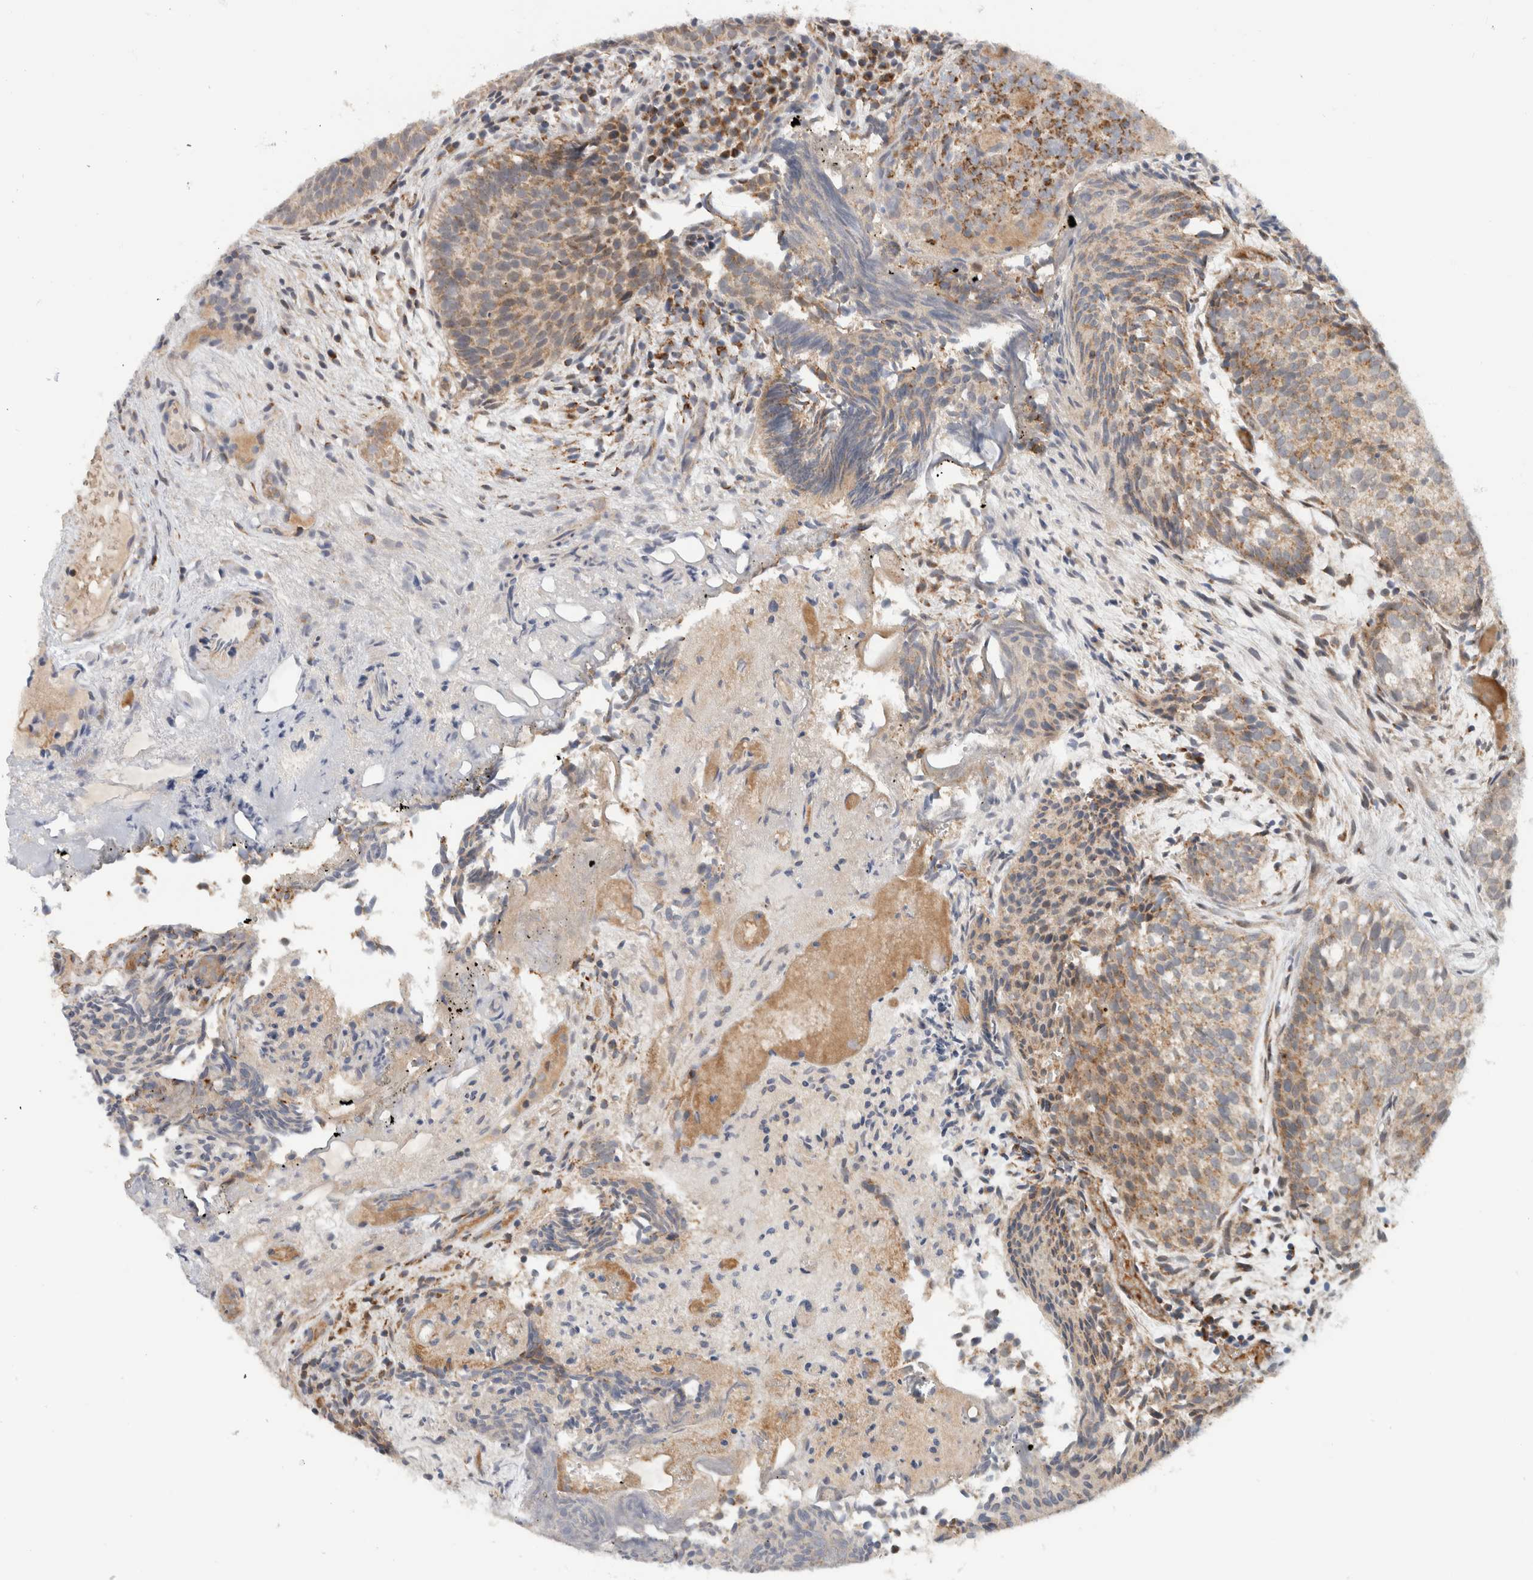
{"staining": {"intensity": "moderate", "quantity": ">75%", "location": "cytoplasmic/membranous"}, "tissue": "urothelial cancer", "cell_type": "Tumor cells", "image_type": "cancer", "snomed": [{"axis": "morphology", "description": "Urothelial carcinoma, Low grade"}, {"axis": "topography", "description": "Urinary bladder"}], "caption": "Urothelial cancer stained with immunohistochemistry shows moderate cytoplasmic/membranous staining in approximately >75% of tumor cells.", "gene": "CMC2", "patient": {"sex": "male", "age": 86}}